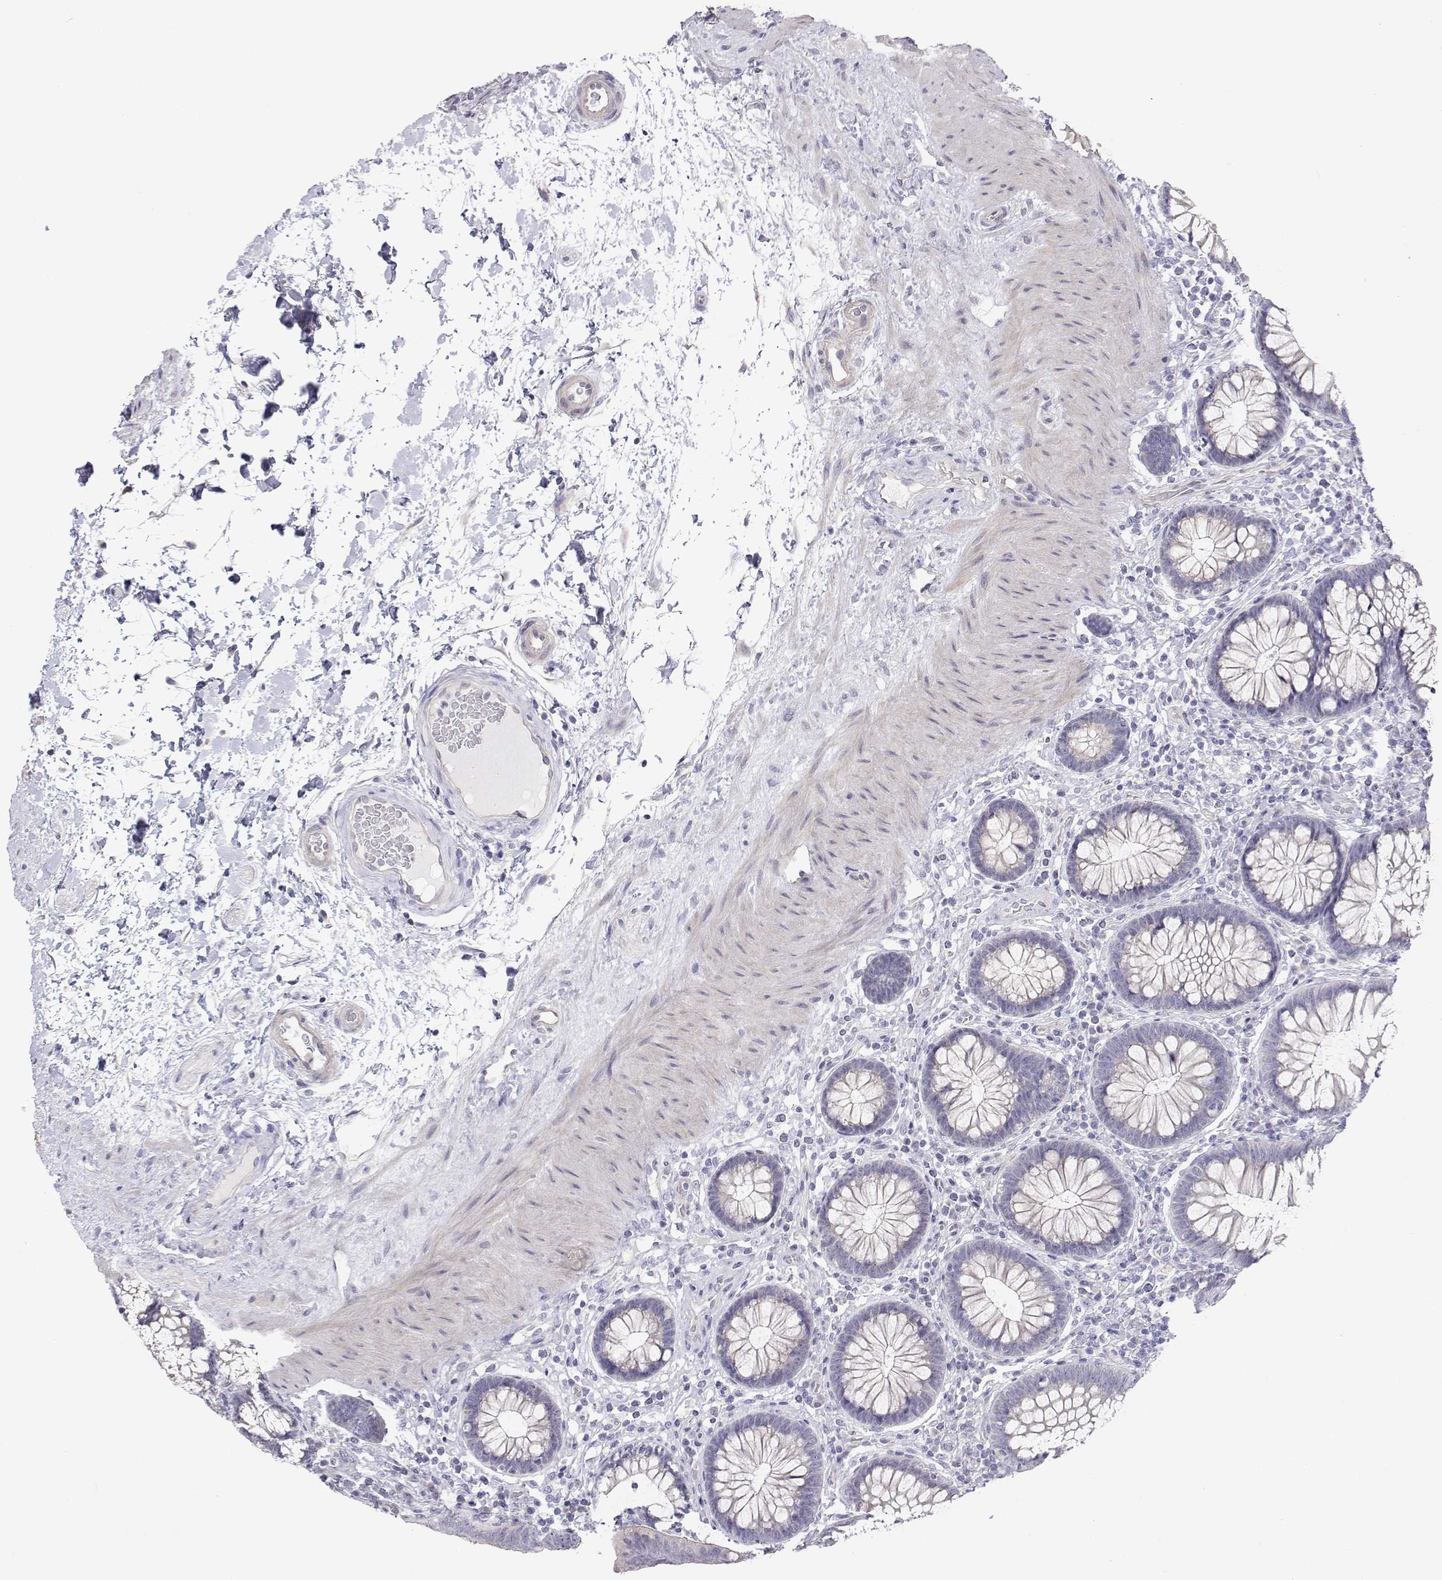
{"staining": {"intensity": "negative", "quantity": "none", "location": "none"}, "tissue": "colon", "cell_type": "Endothelial cells", "image_type": "normal", "snomed": [{"axis": "morphology", "description": "Normal tissue, NOS"}, {"axis": "morphology", "description": "Adenoma, NOS"}, {"axis": "topography", "description": "Soft tissue"}, {"axis": "topography", "description": "Colon"}], "caption": "IHC of unremarkable human colon reveals no staining in endothelial cells.", "gene": "ANKRD65", "patient": {"sex": "male", "age": 47}}